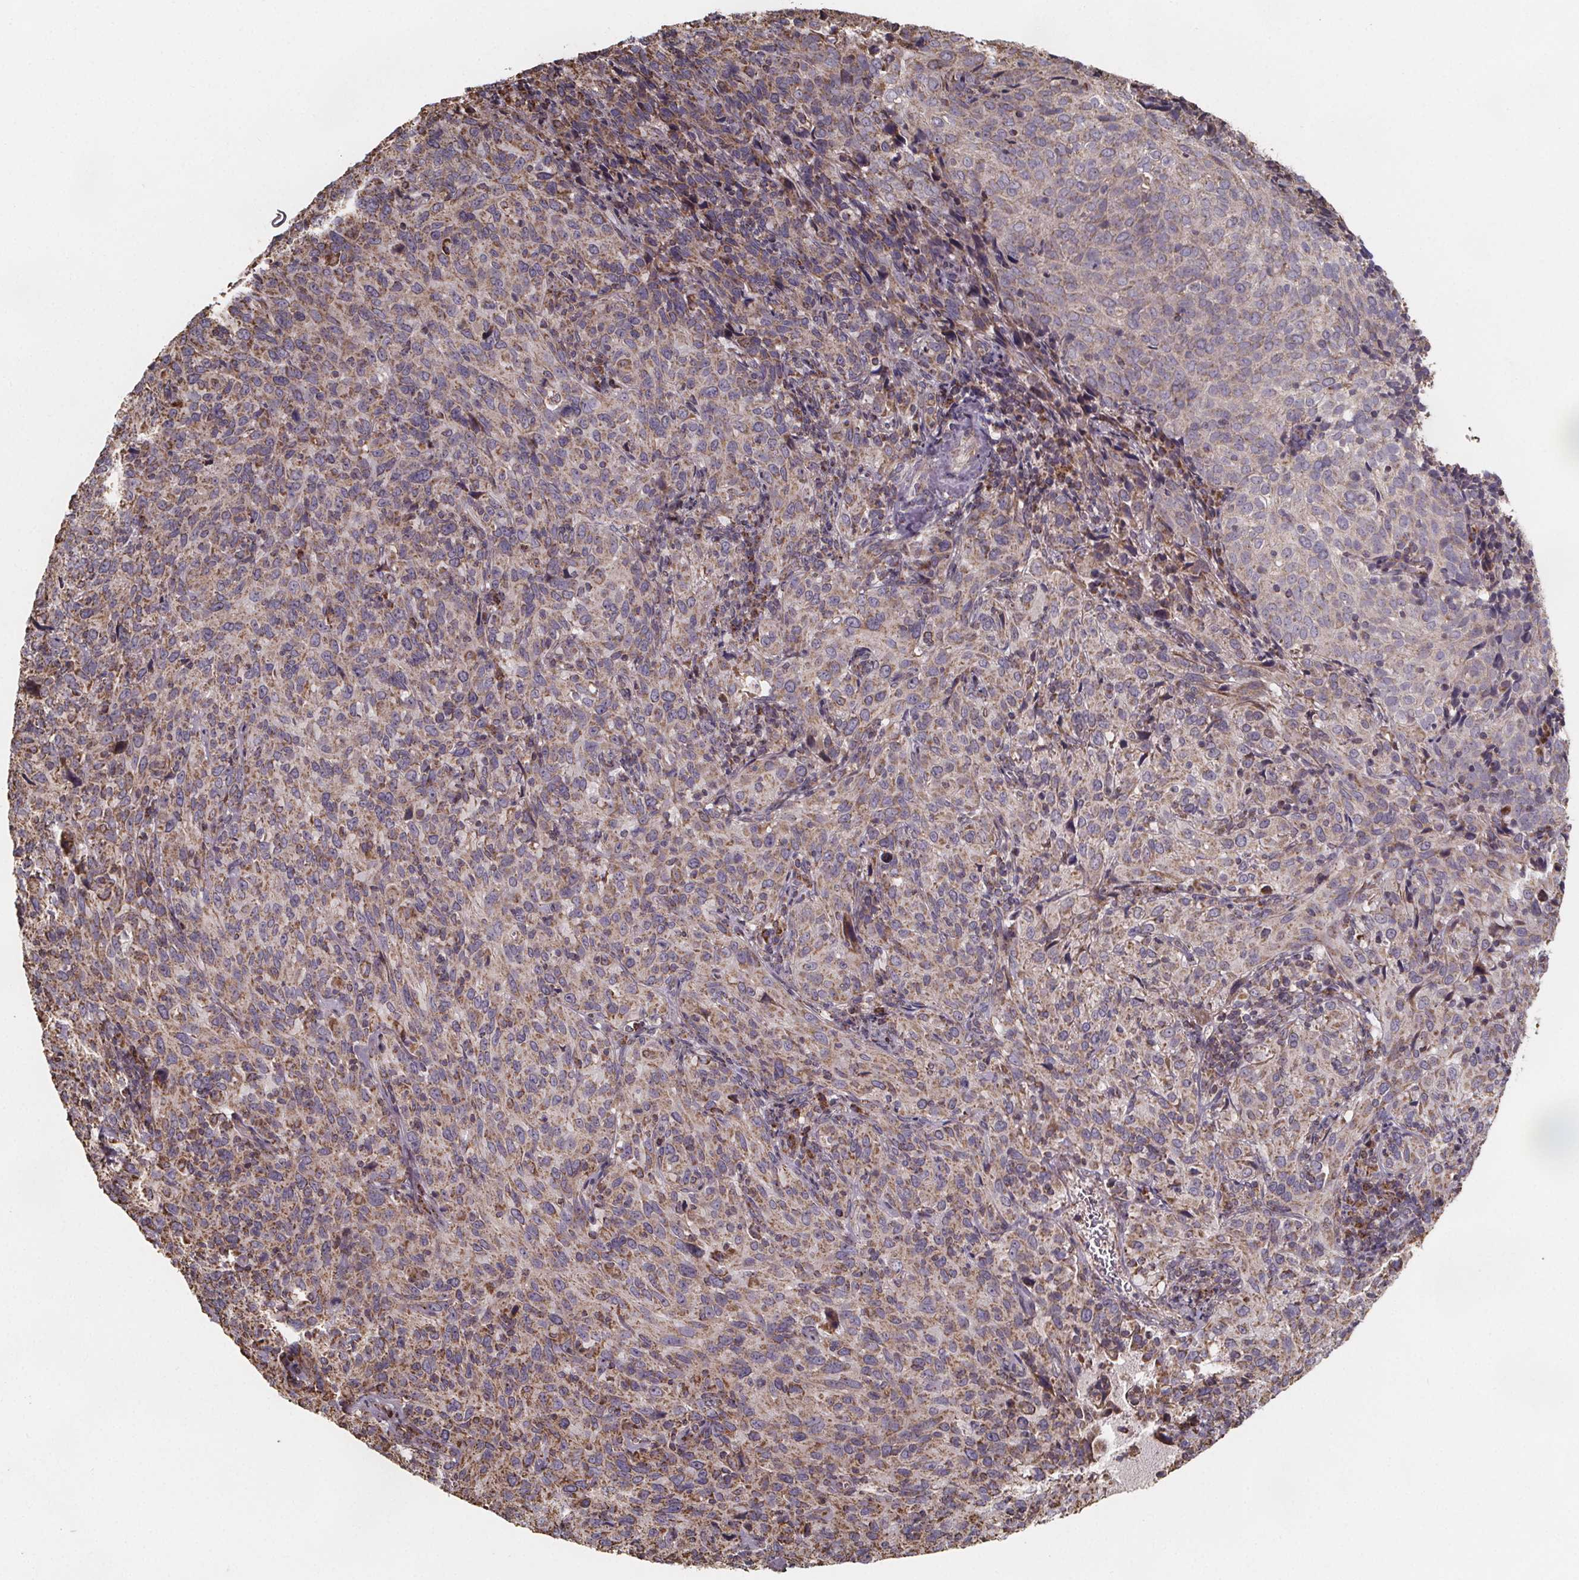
{"staining": {"intensity": "weak", "quantity": "25%-75%", "location": "cytoplasmic/membranous"}, "tissue": "cervical cancer", "cell_type": "Tumor cells", "image_type": "cancer", "snomed": [{"axis": "morphology", "description": "Squamous cell carcinoma, NOS"}, {"axis": "topography", "description": "Cervix"}], "caption": "Squamous cell carcinoma (cervical) stained for a protein (brown) exhibits weak cytoplasmic/membranous positive staining in about 25%-75% of tumor cells.", "gene": "SLC35D2", "patient": {"sex": "female", "age": 51}}